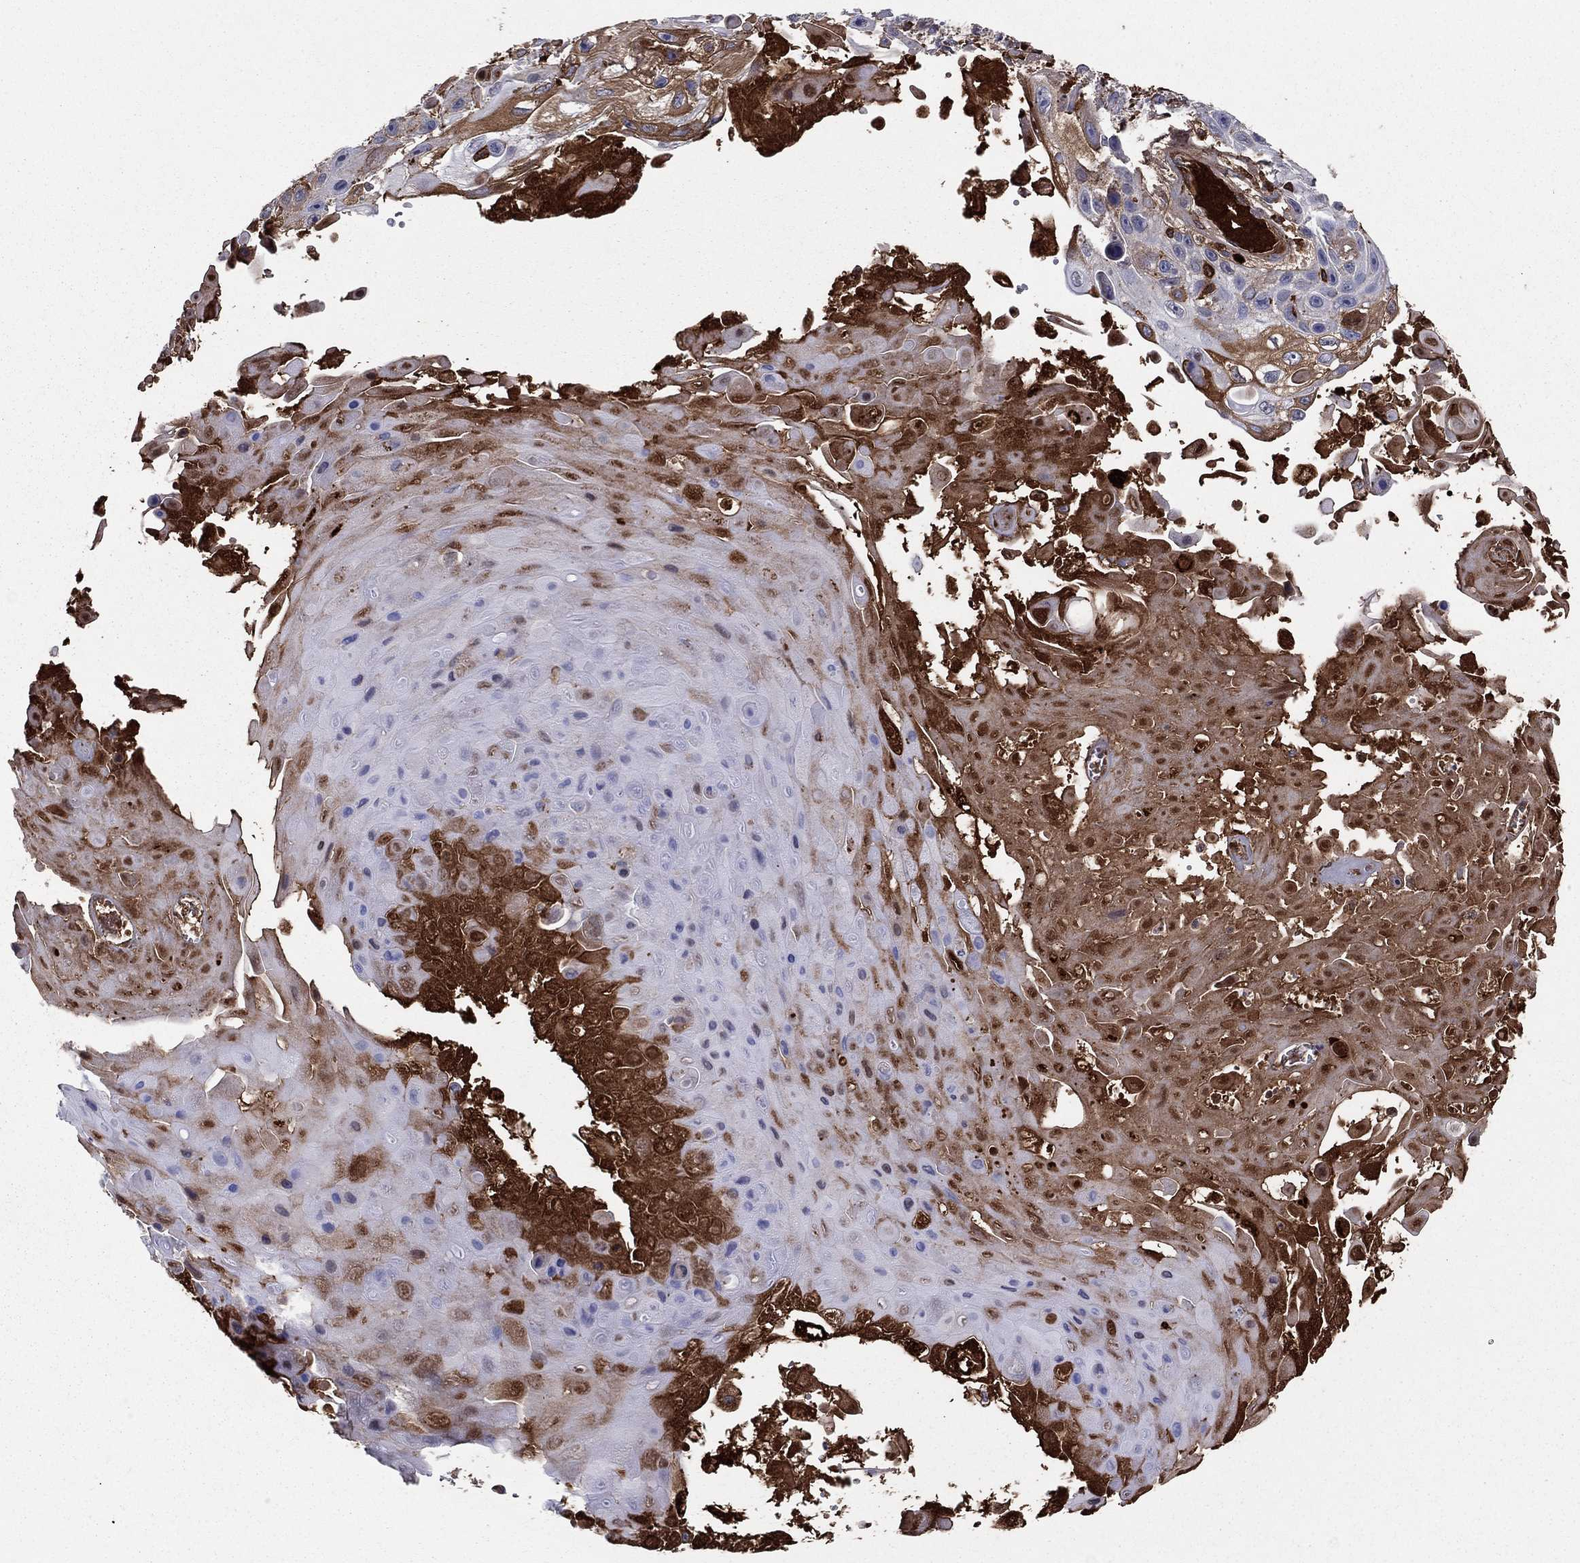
{"staining": {"intensity": "strong", "quantity": "25%-75%", "location": "cytoplasmic/membranous"}, "tissue": "skin cancer", "cell_type": "Tumor cells", "image_type": "cancer", "snomed": [{"axis": "morphology", "description": "Squamous cell carcinoma, NOS"}, {"axis": "topography", "description": "Skin"}], "caption": "Squamous cell carcinoma (skin) stained for a protein (brown) demonstrates strong cytoplasmic/membranous positive staining in approximately 25%-75% of tumor cells.", "gene": "HPX", "patient": {"sex": "male", "age": 82}}